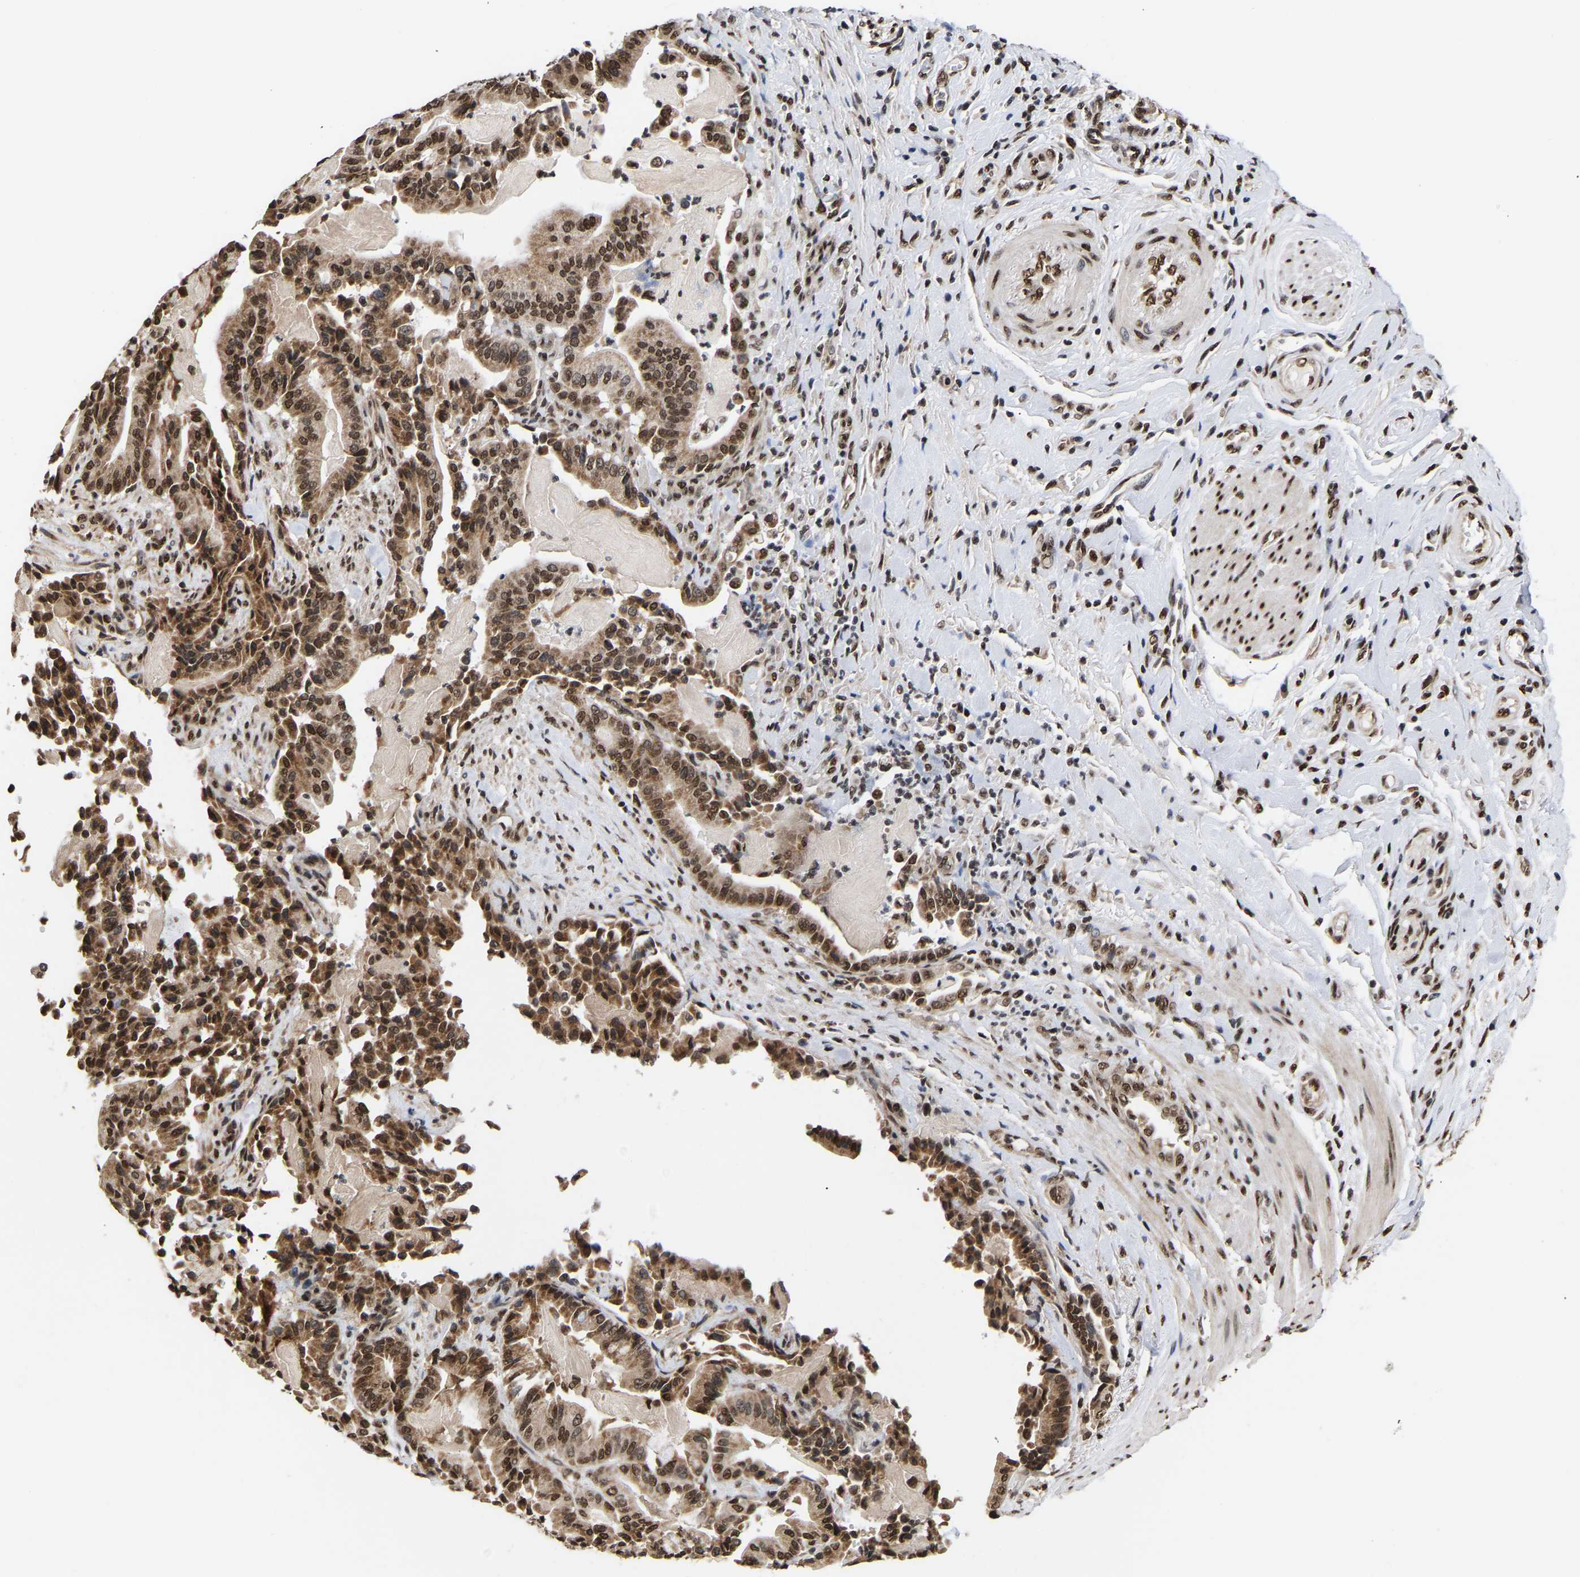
{"staining": {"intensity": "moderate", "quantity": ">75%", "location": "cytoplasmic/membranous,nuclear"}, "tissue": "pancreatic cancer", "cell_type": "Tumor cells", "image_type": "cancer", "snomed": [{"axis": "morphology", "description": "Normal tissue, NOS"}, {"axis": "morphology", "description": "Adenocarcinoma, NOS"}, {"axis": "topography", "description": "Pancreas"}], "caption": "A brown stain shows moderate cytoplasmic/membranous and nuclear positivity of a protein in human pancreatic cancer (adenocarcinoma) tumor cells.", "gene": "PSIP1", "patient": {"sex": "male", "age": 63}}